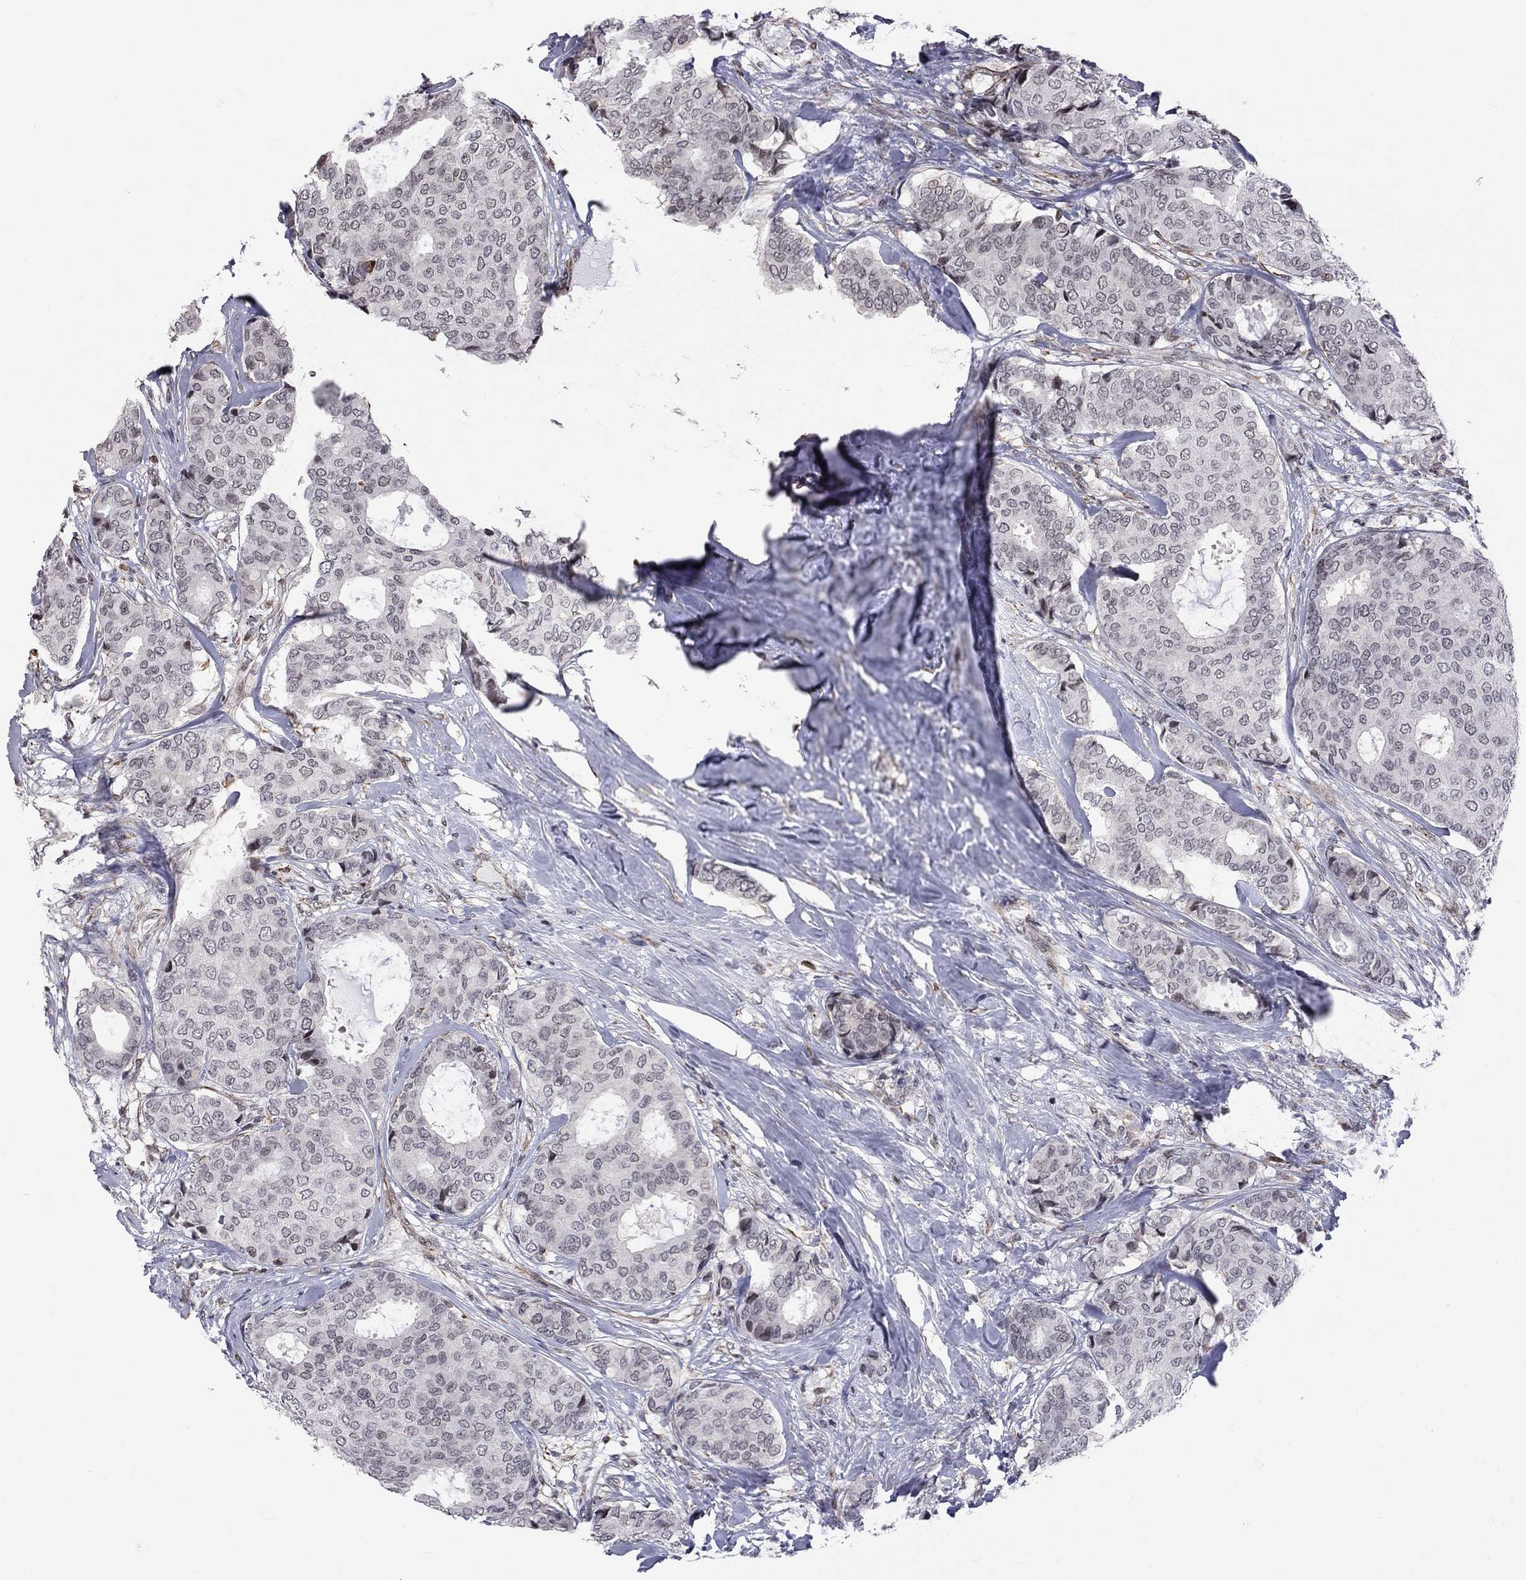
{"staining": {"intensity": "negative", "quantity": "none", "location": "none"}, "tissue": "breast cancer", "cell_type": "Tumor cells", "image_type": "cancer", "snomed": [{"axis": "morphology", "description": "Duct carcinoma"}, {"axis": "topography", "description": "Breast"}], "caption": "Tumor cells show no significant expression in infiltrating ductal carcinoma (breast).", "gene": "MTNR1B", "patient": {"sex": "female", "age": 75}}